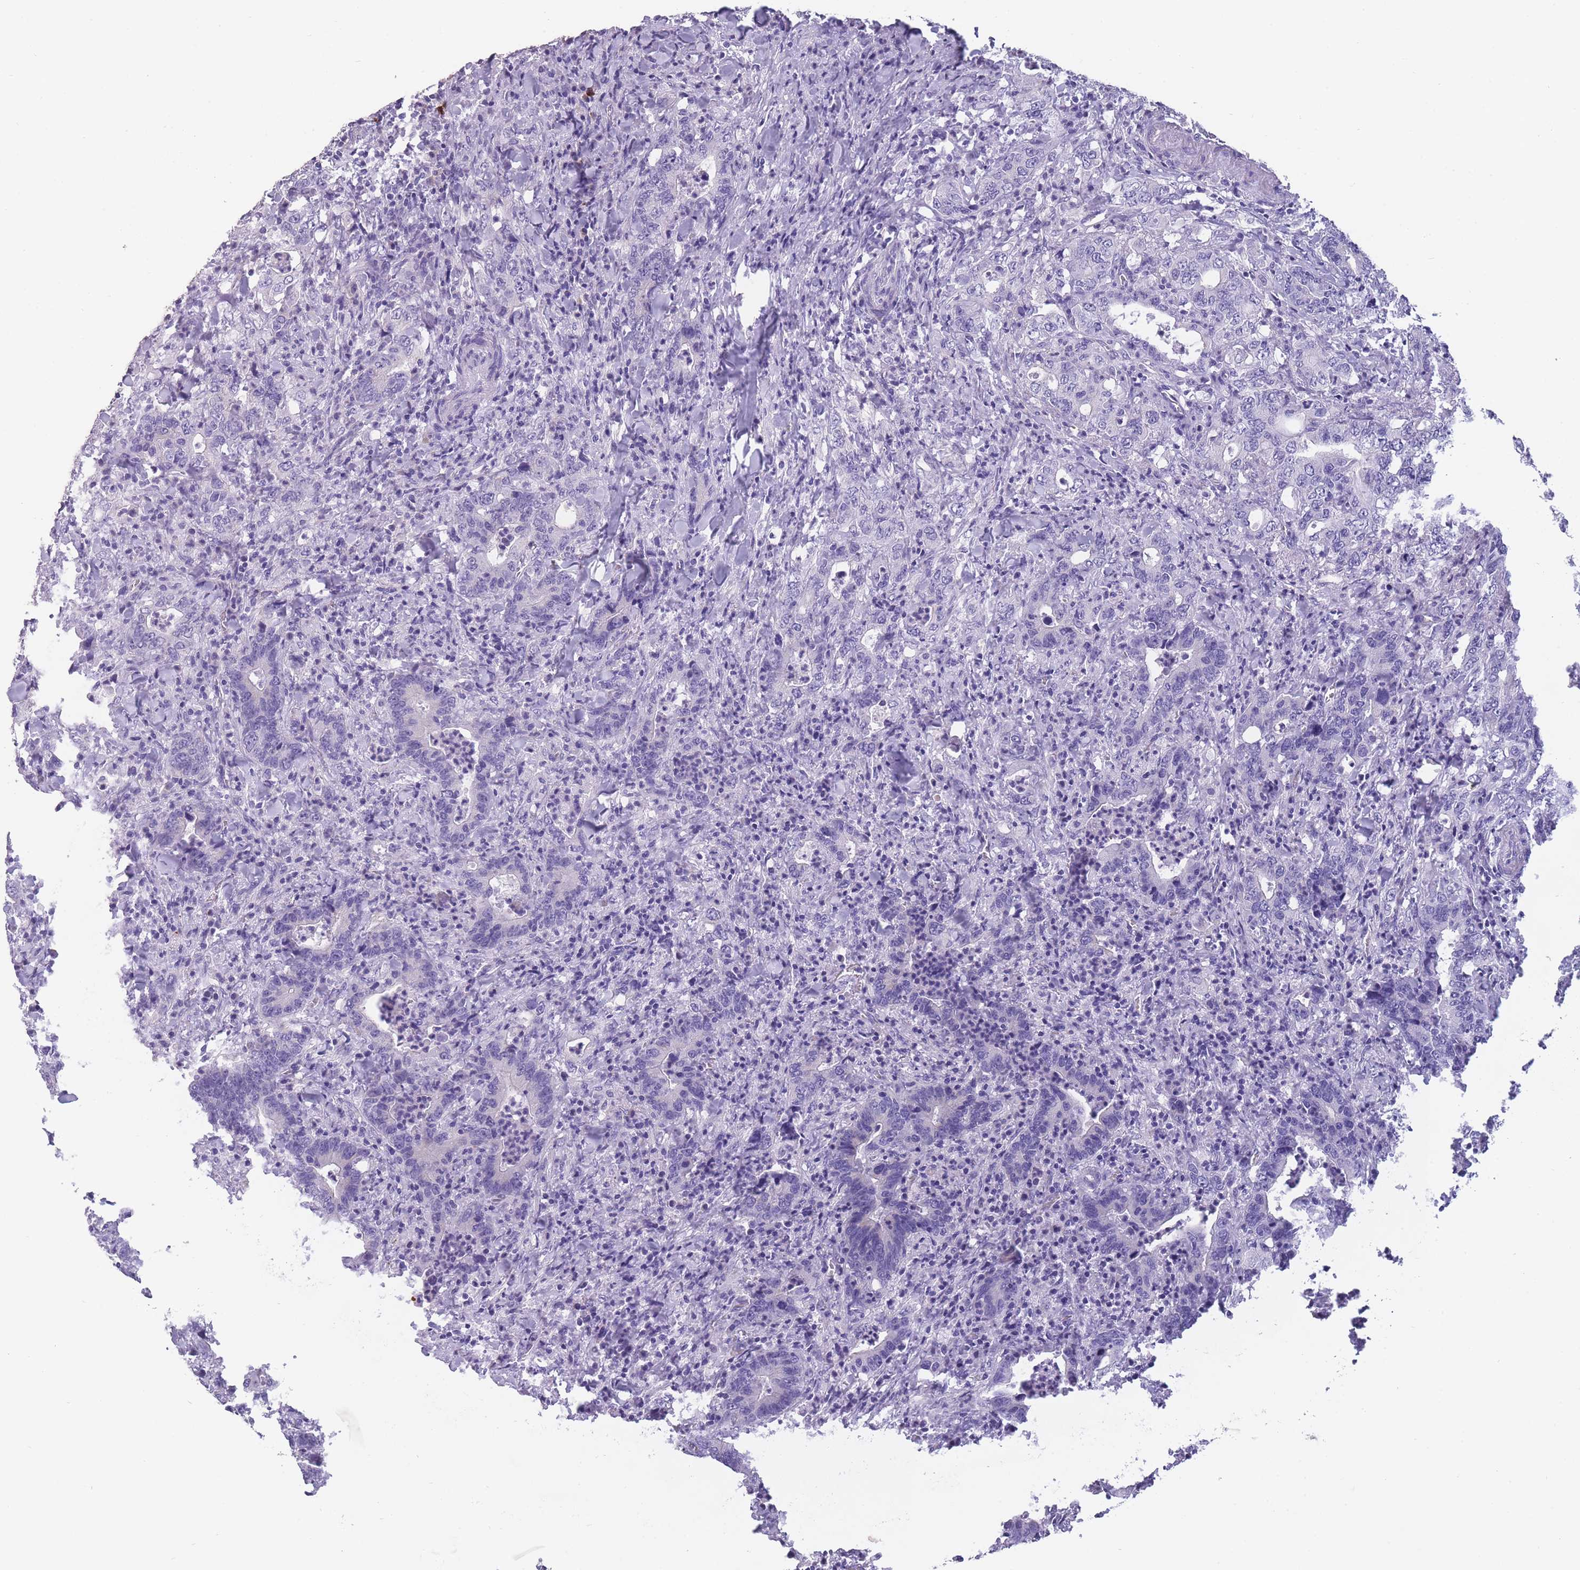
{"staining": {"intensity": "negative", "quantity": "none", "location": "none"}, "tissue": "colorectal cancer", "cell_type": "Tumor cells", "image_type": "cancer", "snomed": [{"axis": "morphology", "description": "Adenocarcinoma, NOS"}, {"axis": "topography", "description": "Colon"}], "caption": "A high-resolution histopathology image shows immunohistochemistry (IHC) staining of colorectal cancer, which exhibits no significant staining in tumor cells. (Brightfield microscopy of DAB (3,3'-diaminobenzidine) immunohistochemistry (IHC) at high magnification).", "gene": "DCANP1", "patient": {"sex": "female", "age": 75}}